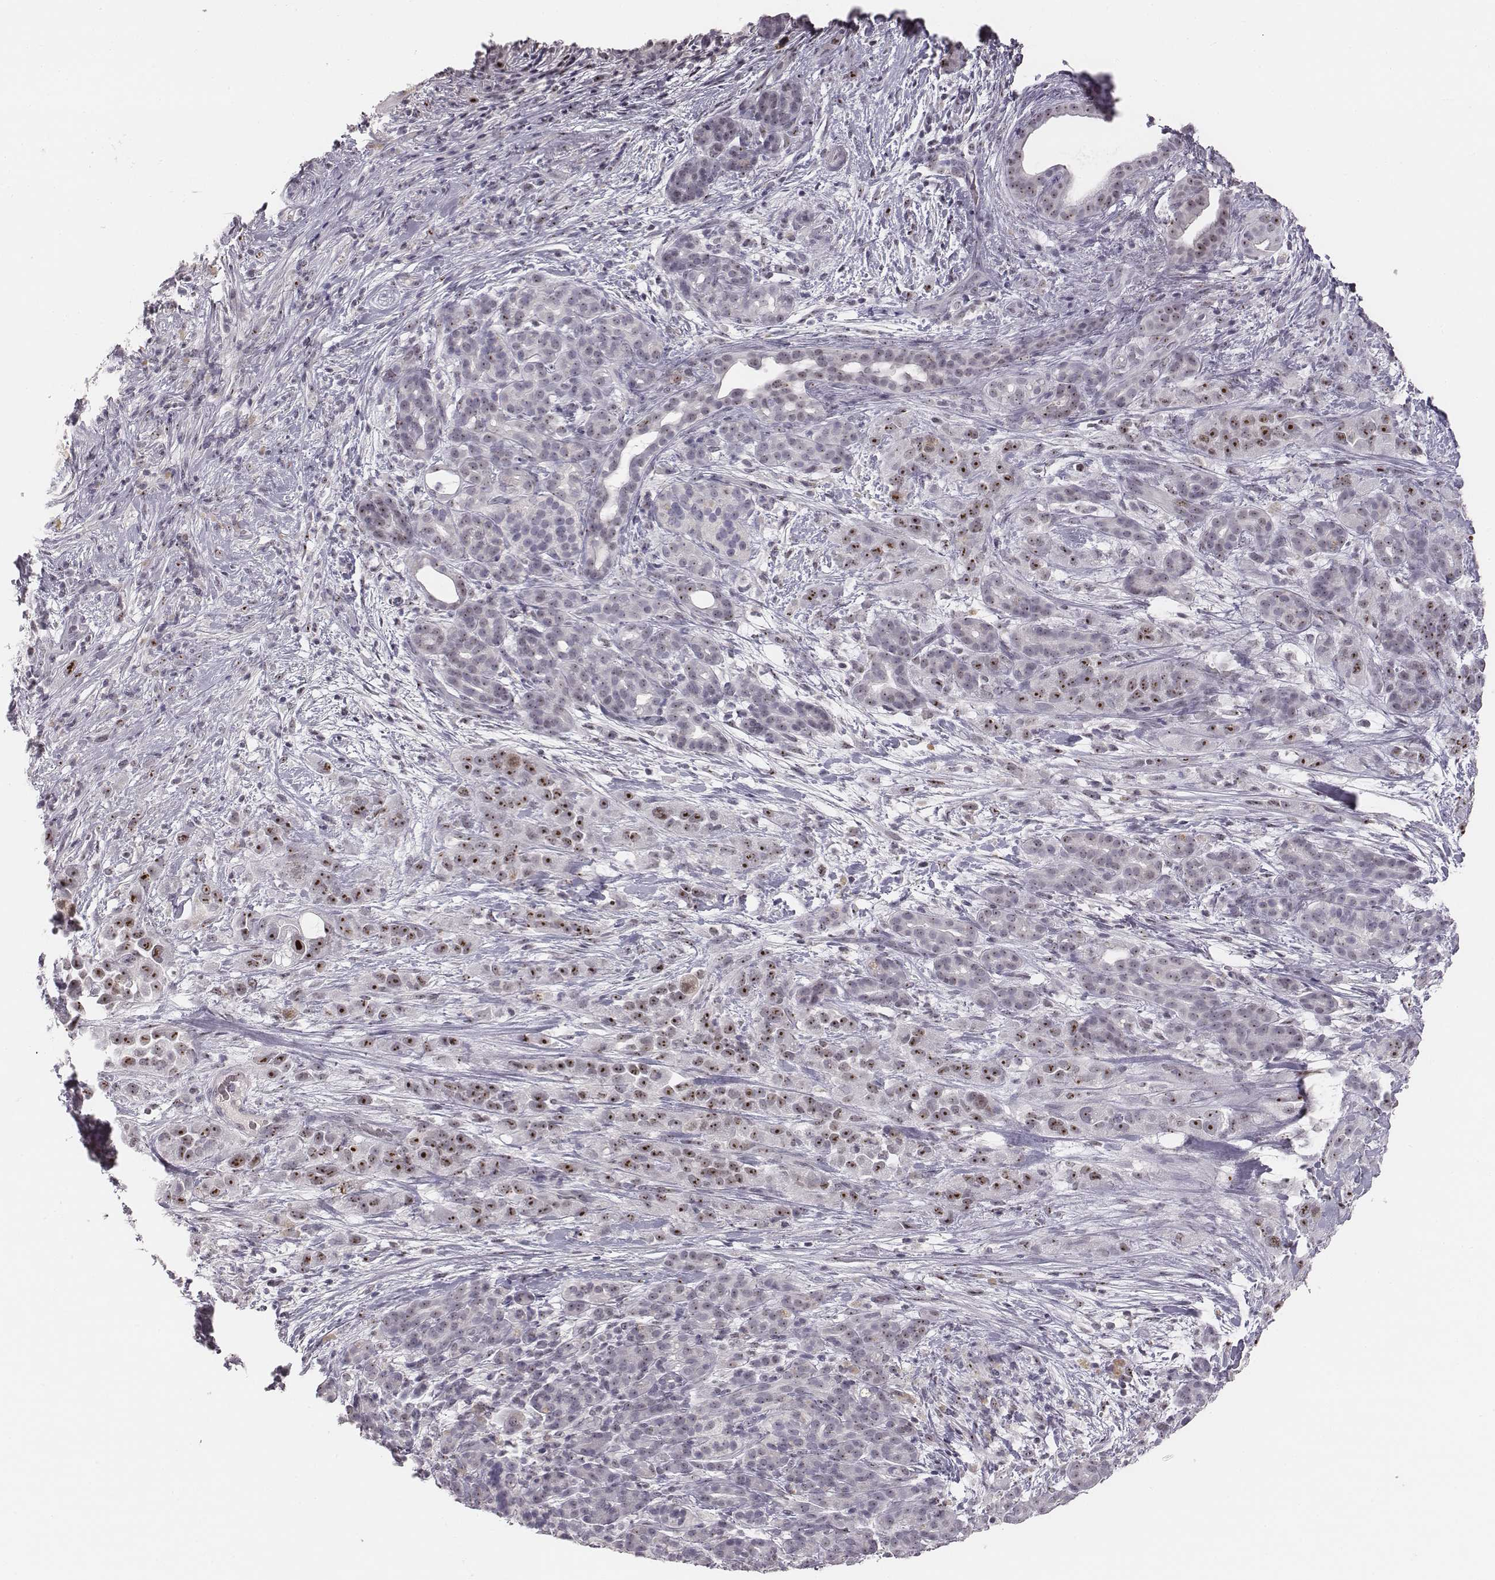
{"staining": {"intensity": "strong", "quantity": ">75%", "location": "nuclear"}, "tissue": "pancreatic cancer", "cell_type": "Tumor cells", "image_type": "cancer", "snomed": [{"axis": "morphology", "description": "Adenocarcinoma, NOS"}, {"axis": "topography", "description": "Pancreas"}], "caption": "Immunohistochemistry (DAB) staining of human pancreatic cancer shows strong nuclear protein positivity in approximately >75% of tumor cells.", "gene": "NIFK", "patient": {"sex": "male", "age": 44}}